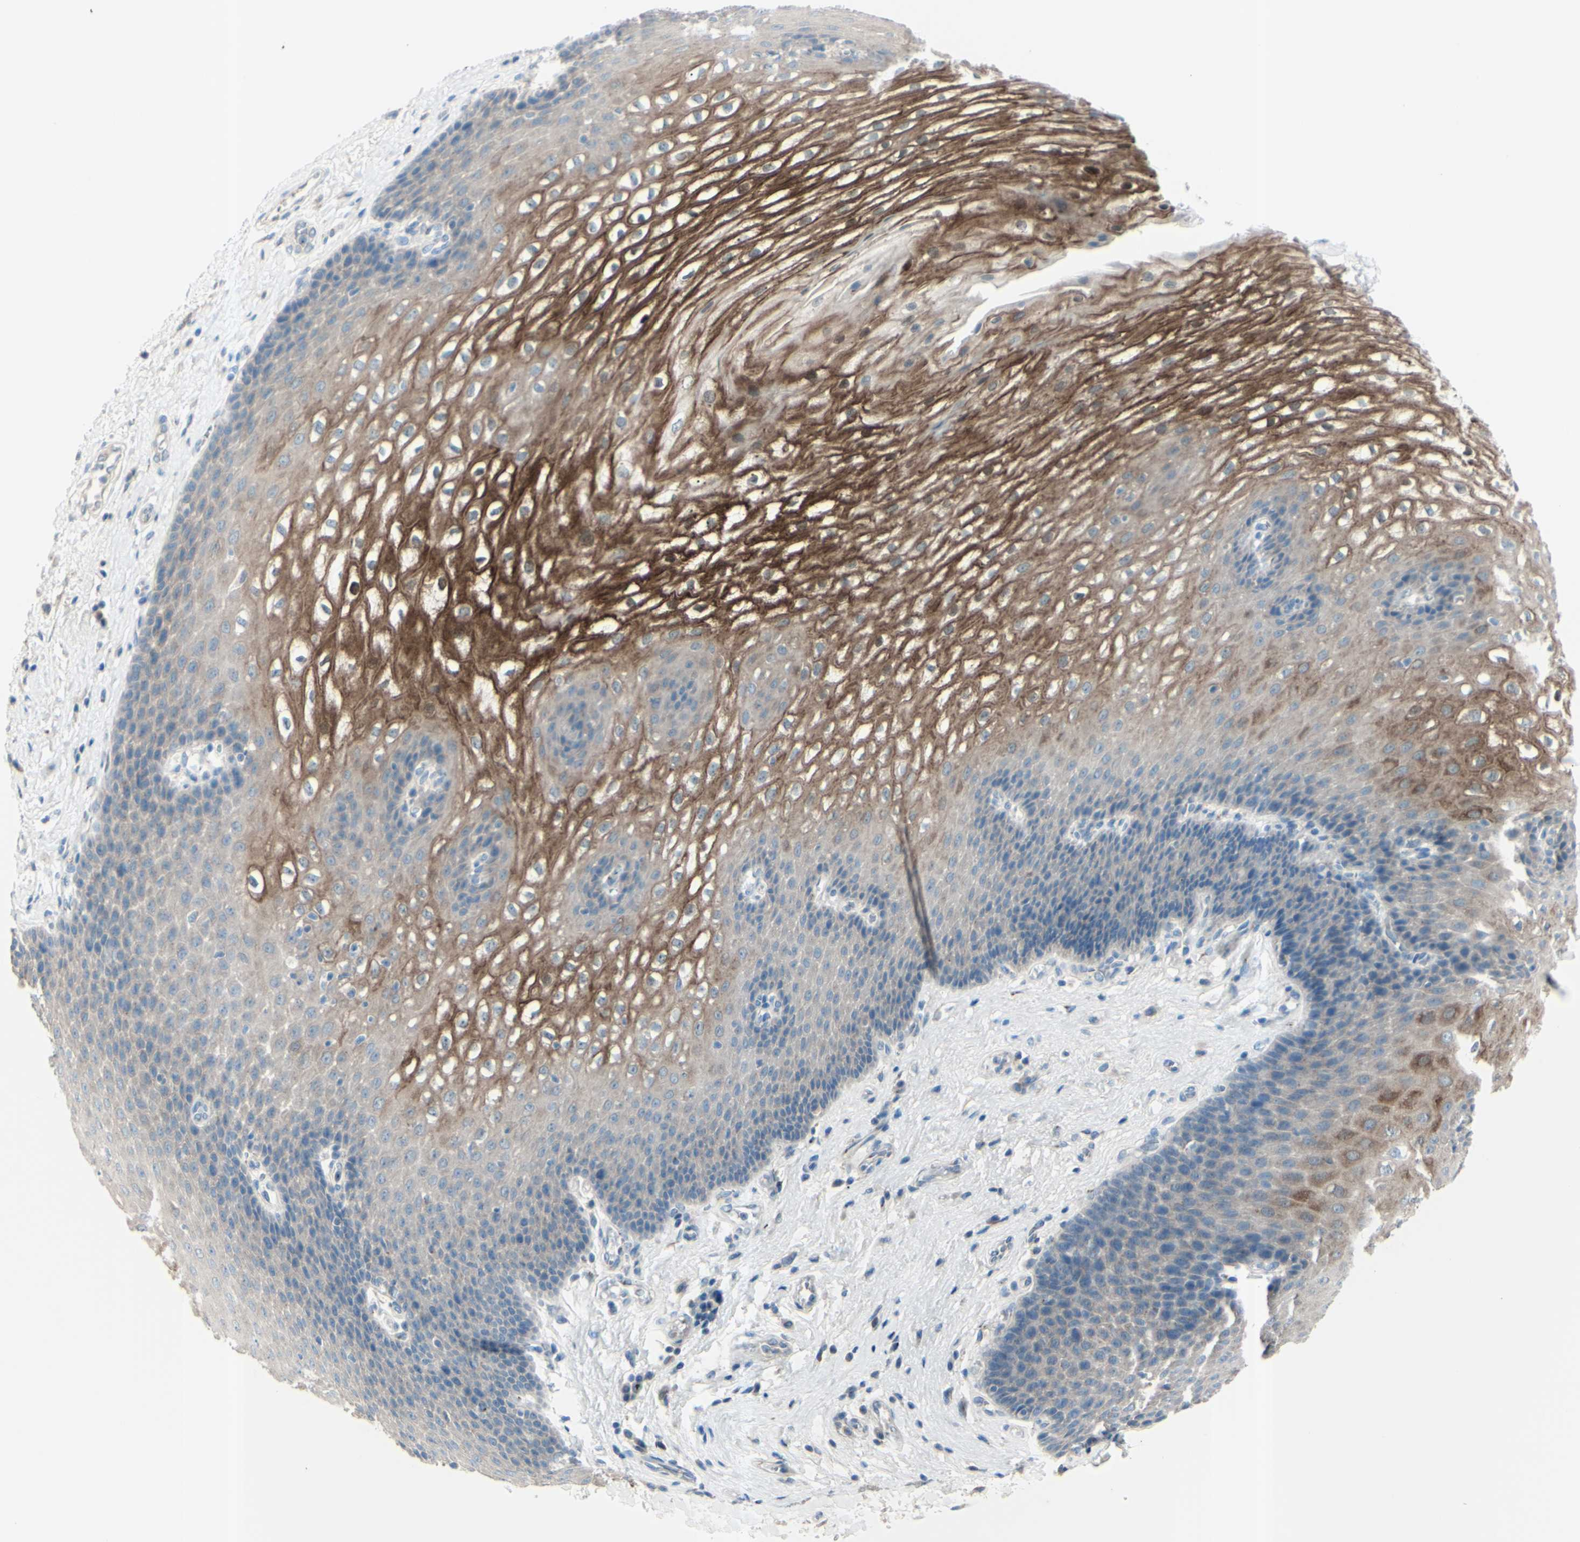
{"staining": {"intensity": "moderate", "quantity": "25%-75%", "location": "cytoplasmic/membranous"}, "tissue": "esophagus", "cell_type": "Squamous epithelial cells", "image_type": "normal", "snomed": [{"axis": "morphology", "description": "Normal tissue, NOS"}, {"axis": "topography", "description": "Esophagus"}], "caption": "Protein analysis of normal esophagus demonstrates moderate cytoplasmic/membranous expression in approximately 25%-75% of squamous epithelial cells.", "gene": "B4GALT1", "patient": {"sex": "male", "age": 48}}